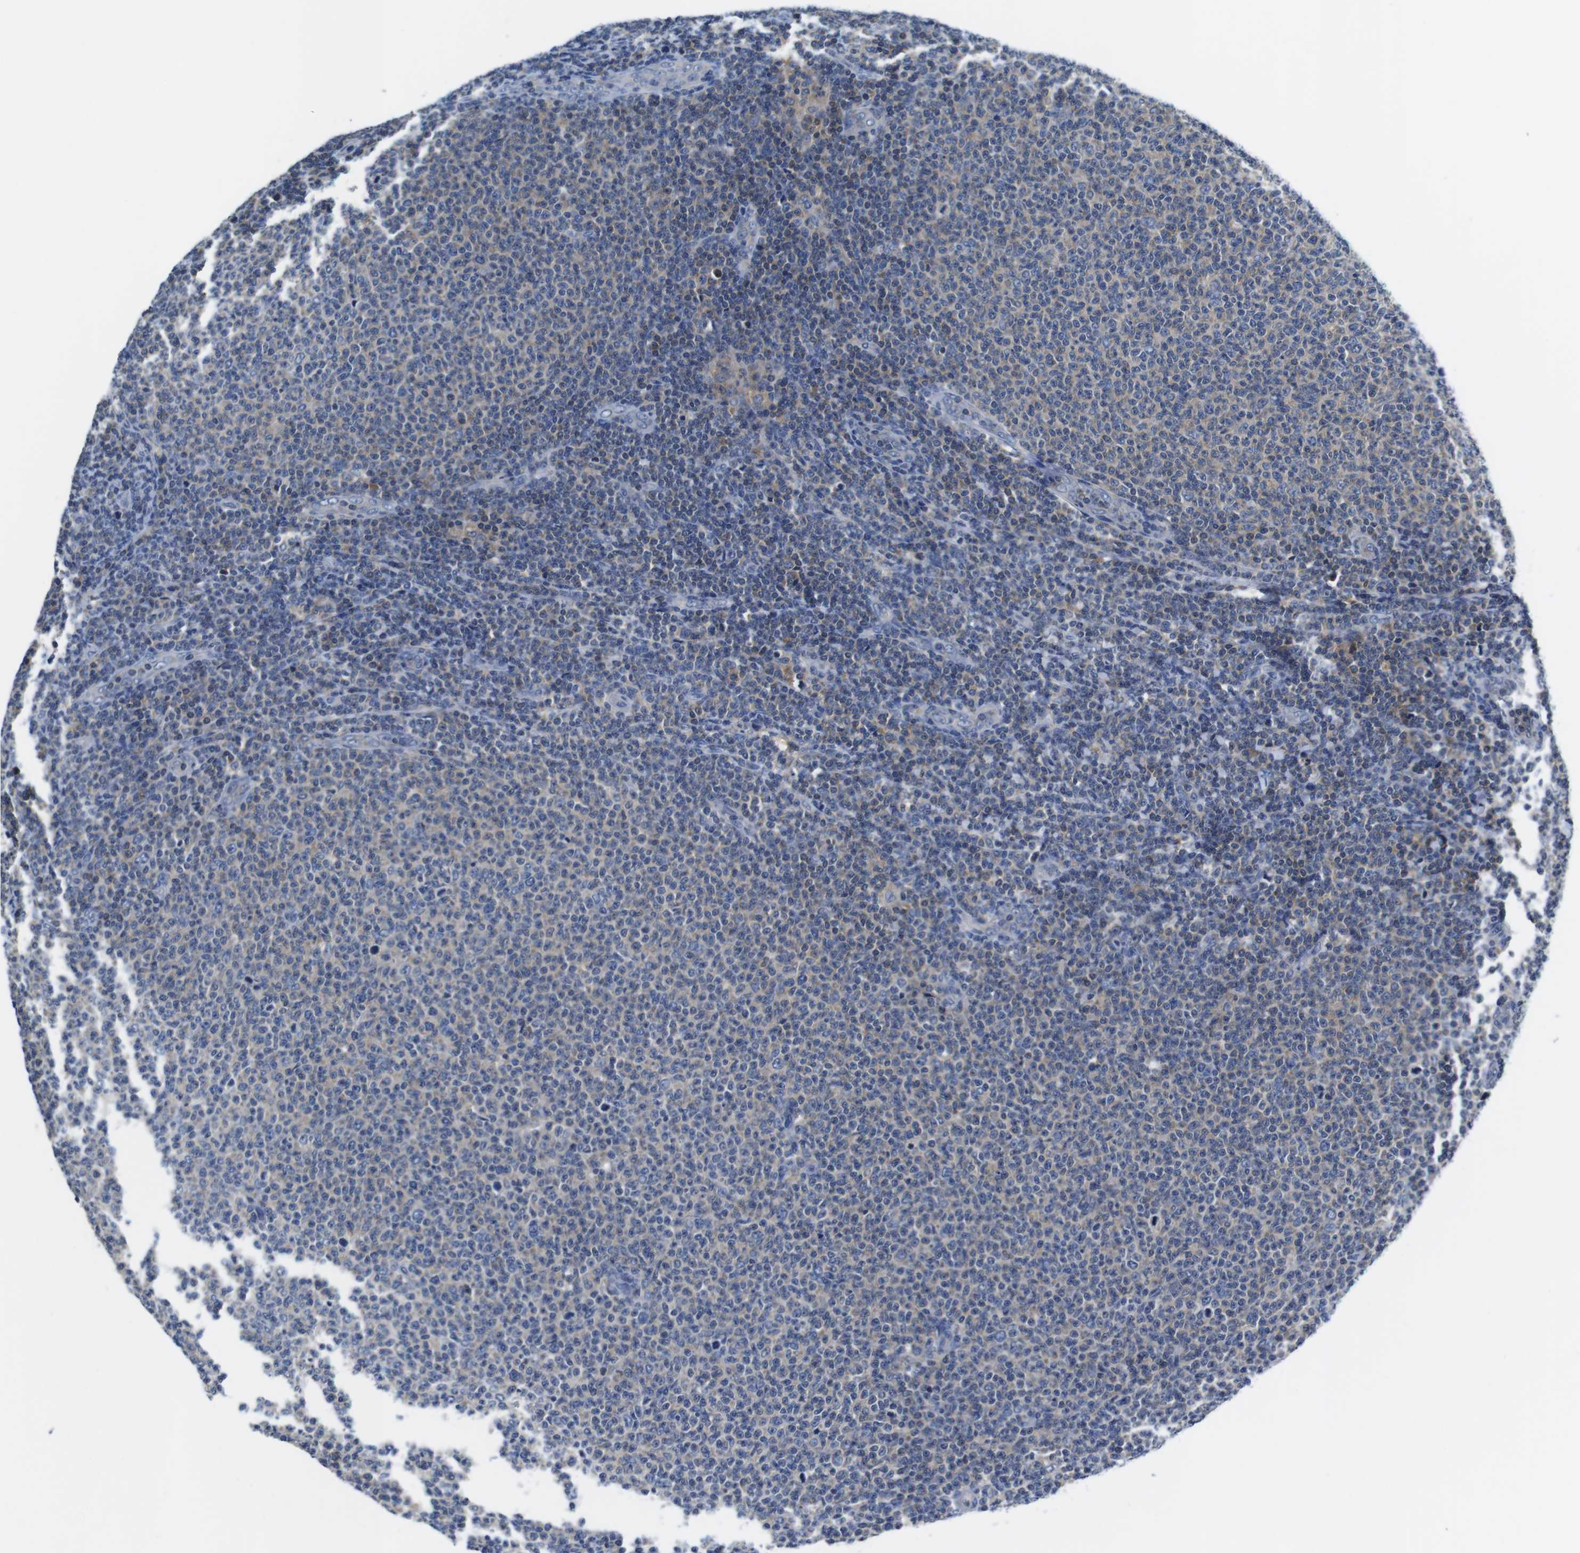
{"staining": {"intensity": "weak", "quantity": "<25%", "location": "cytoplasmic/membranous"}, "tissue": "lymphoma", "cell_type": "Tumor cells", "image_type": "cancer", "snomed": [{"axis": "morphology", "description": "Malignant lymphoma, non-Hodgkin's type, Low grade"}, {"axis": "topography", "description": "Lymph node"}], "caption": "Tumor cells are negative for protein expression in human lymphoma.", "gene": "PIK3CD", "patient": {"sex": "male", "age": 66}}